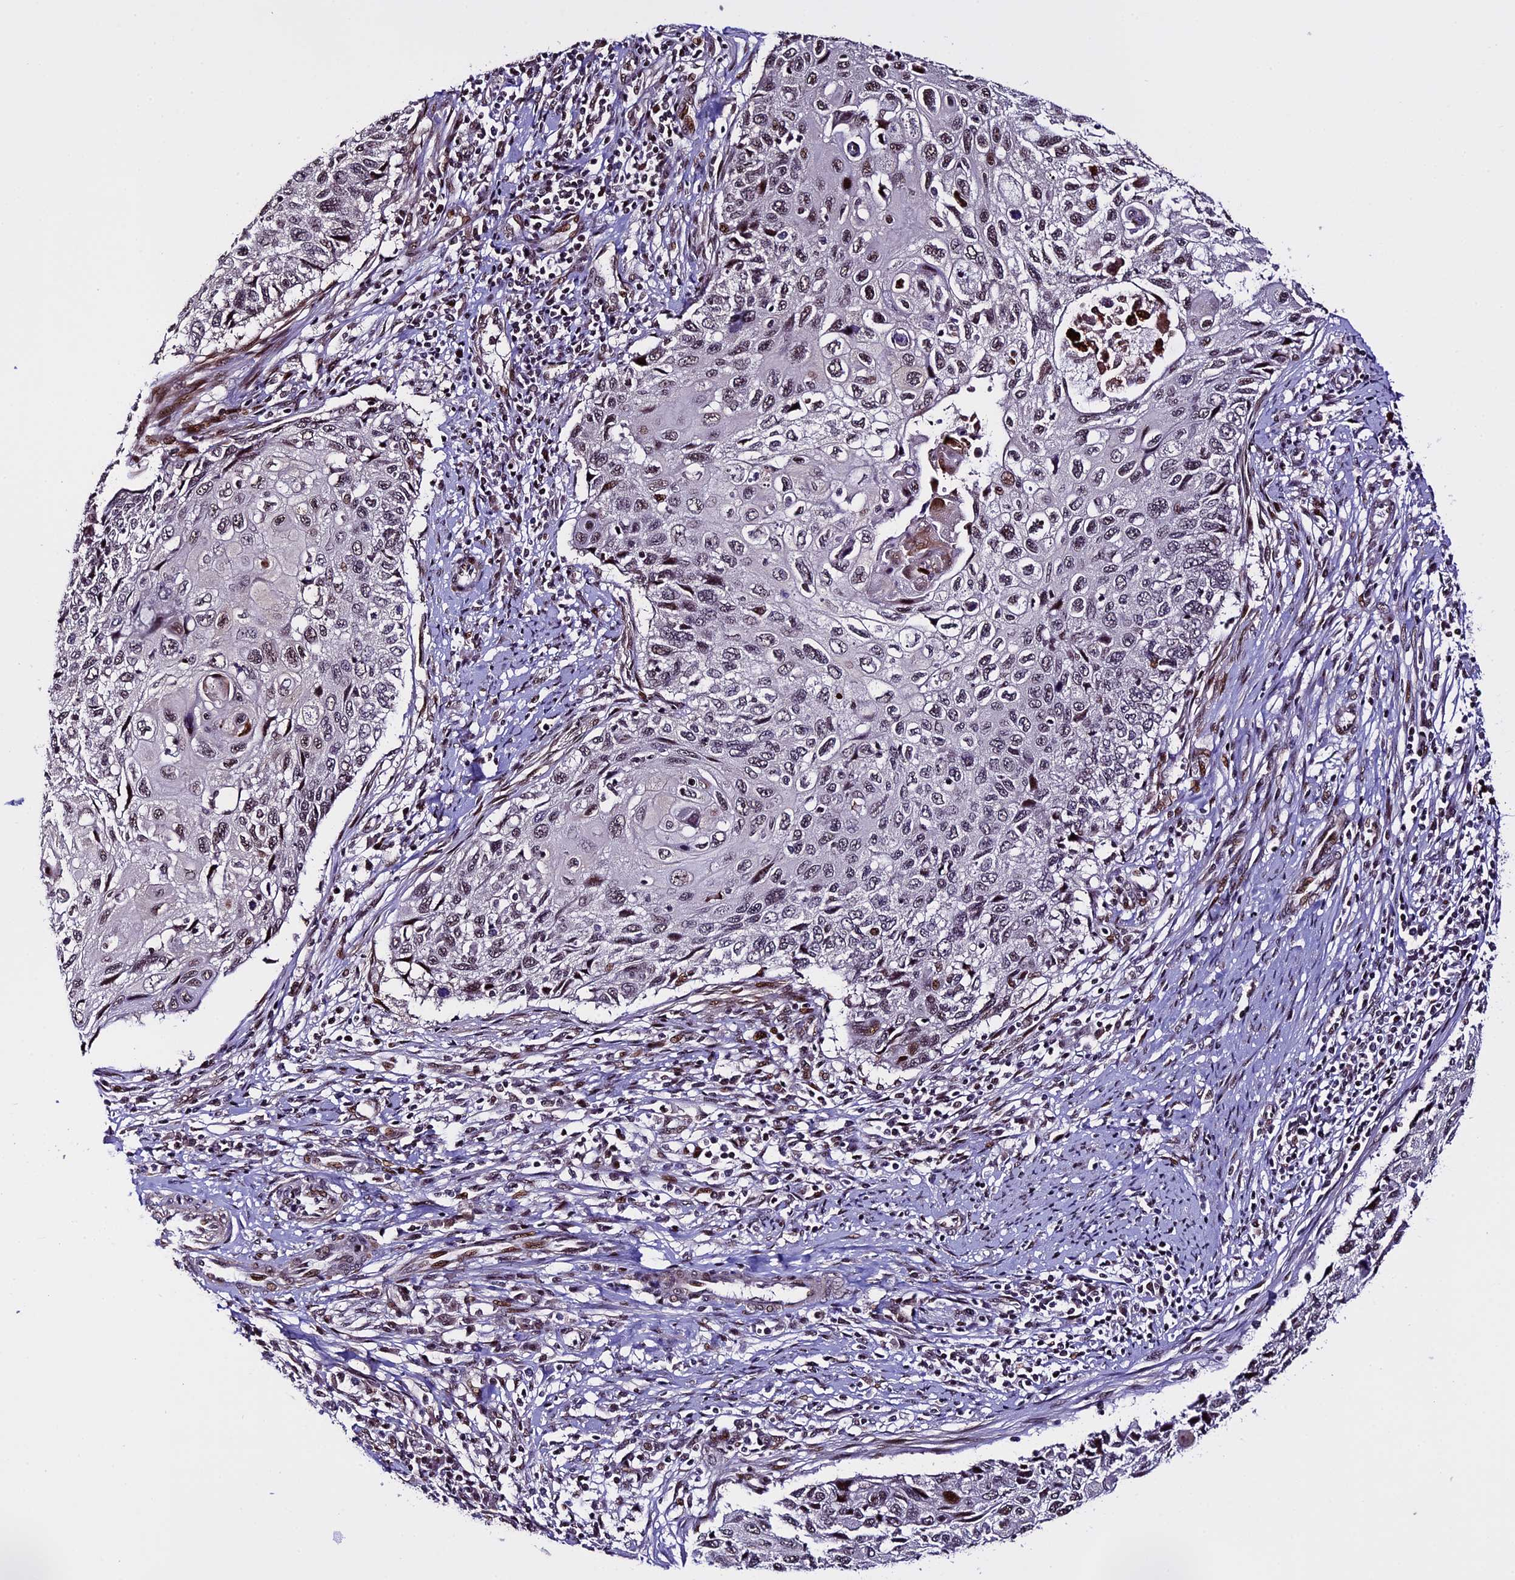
{"staining": {"intensity": "weak", "quantity": "25%-75%", "location": "nuclear"}, "tissue": "cervical cancer", "cell_type": "Tumor cells", "image_type": "cancer", "snomed": [{"axis": "morphology", "description": "Squamous cell carcinoma, NOS"}, {"axis": "topography", "description": "Cervix"}], "caption": "DAB immunohistochemical staining of cervical cancer exhibits weak nuclear protein staining in approximately 25%-75% of tumor cells.", "gene": "TCP11L2", "patient": {"sex": "female", "age": 70}}